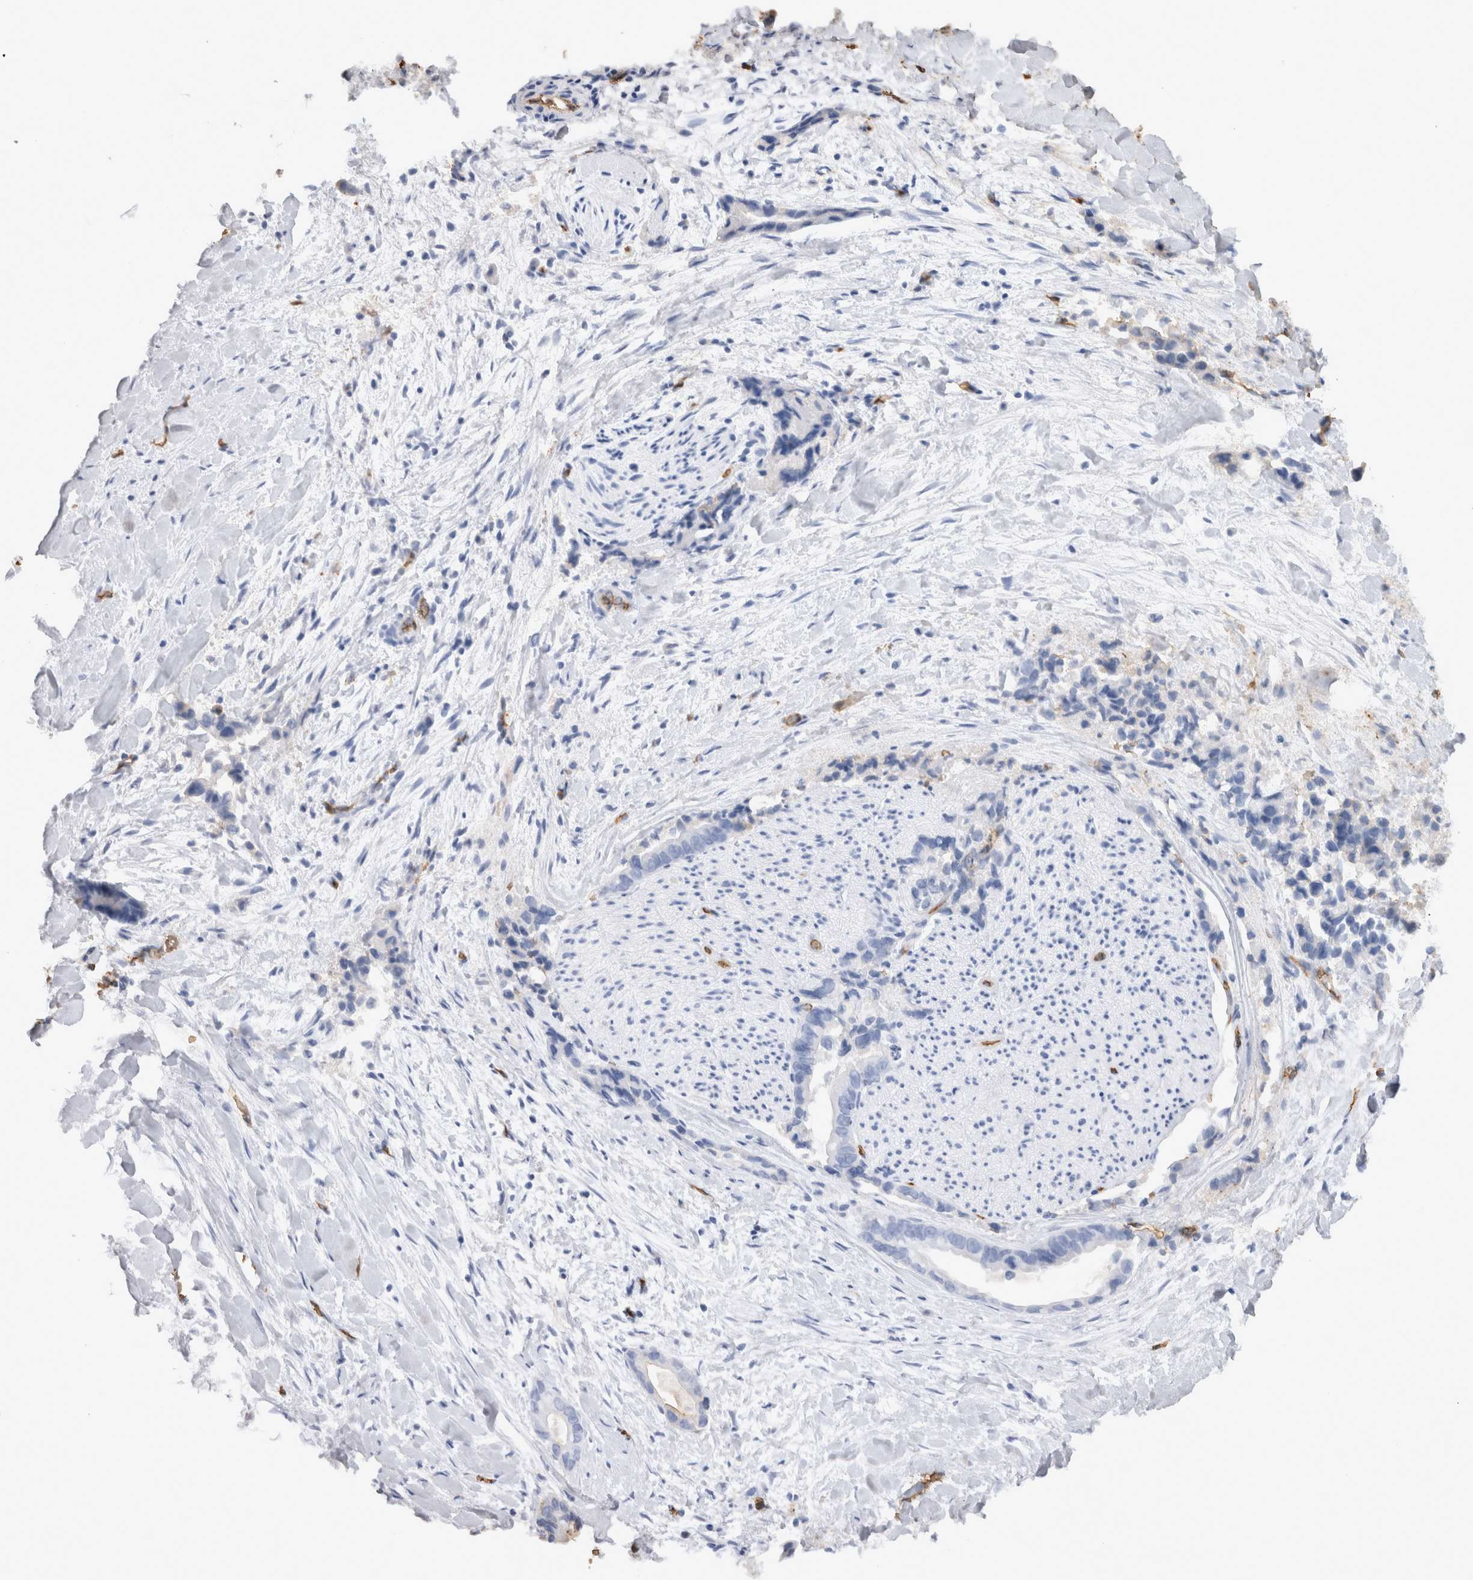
{"staining": {"intensity": "negative", "quantity": "none", "location": "none"}, "tissue": "liver cancer", "cell_type": "Tumor cells", "image_type": "cancer", "snomed": [{"axis": "morphology", "description": "Cholangiocarcinoma"}, {"axis": "topography", "description": "Liver"}], "caption": "Tumor cells show no significant protein expression in liver cholangiocarcinoma. Brightfield microscopy of immunohistochemistry (IHC) stained with DAB (3,3'-diaminobenzidine) (brown) and hematoxylin (blue), captured at high magnification.", "gene": "IL17RC", "patient": {"sex": "female", "age": 55}}